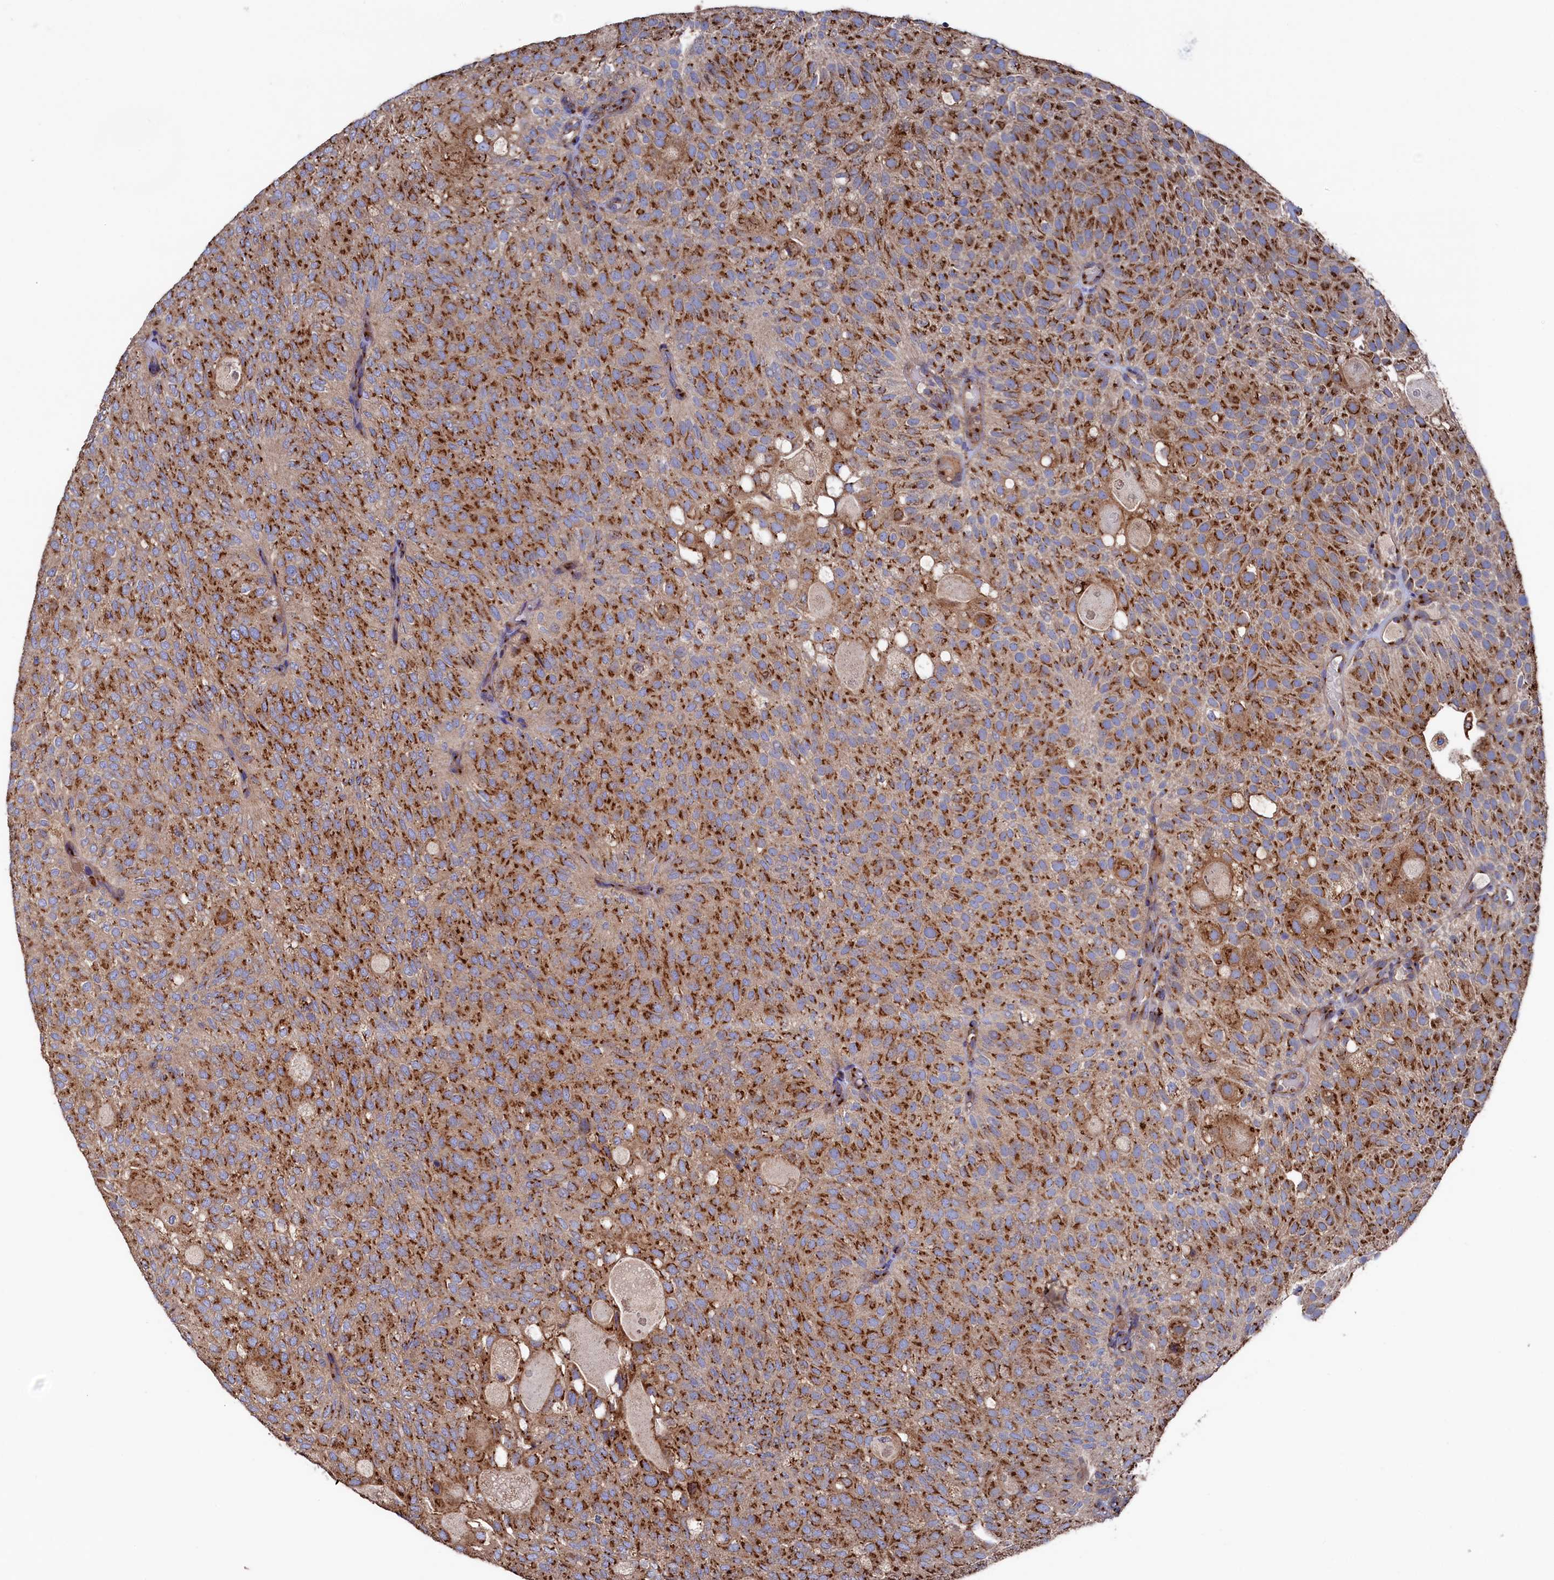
{"staining": {"intensity": "strong", "quantity": ">75%", "location": "cytoplasmic/membranous"}, "tissue": "urothelial cancer", "cell_type": "Tumor cells", "image_type": "cancer", "snomed": [{"axis": "morphology", "description": "Urothelial carcinoma, Low grade"}, {"axis": "topography", "description": "Urinary bladder"}], "caption": "The photomicrograph reveals staining of low-grade urothelial carcinoma, revealing strong cytoplasmic/membranous protein positivity (brown color) within tumor cells.", "gene": "PRRC1", "patient": {"sex": "male", "age": 78}}